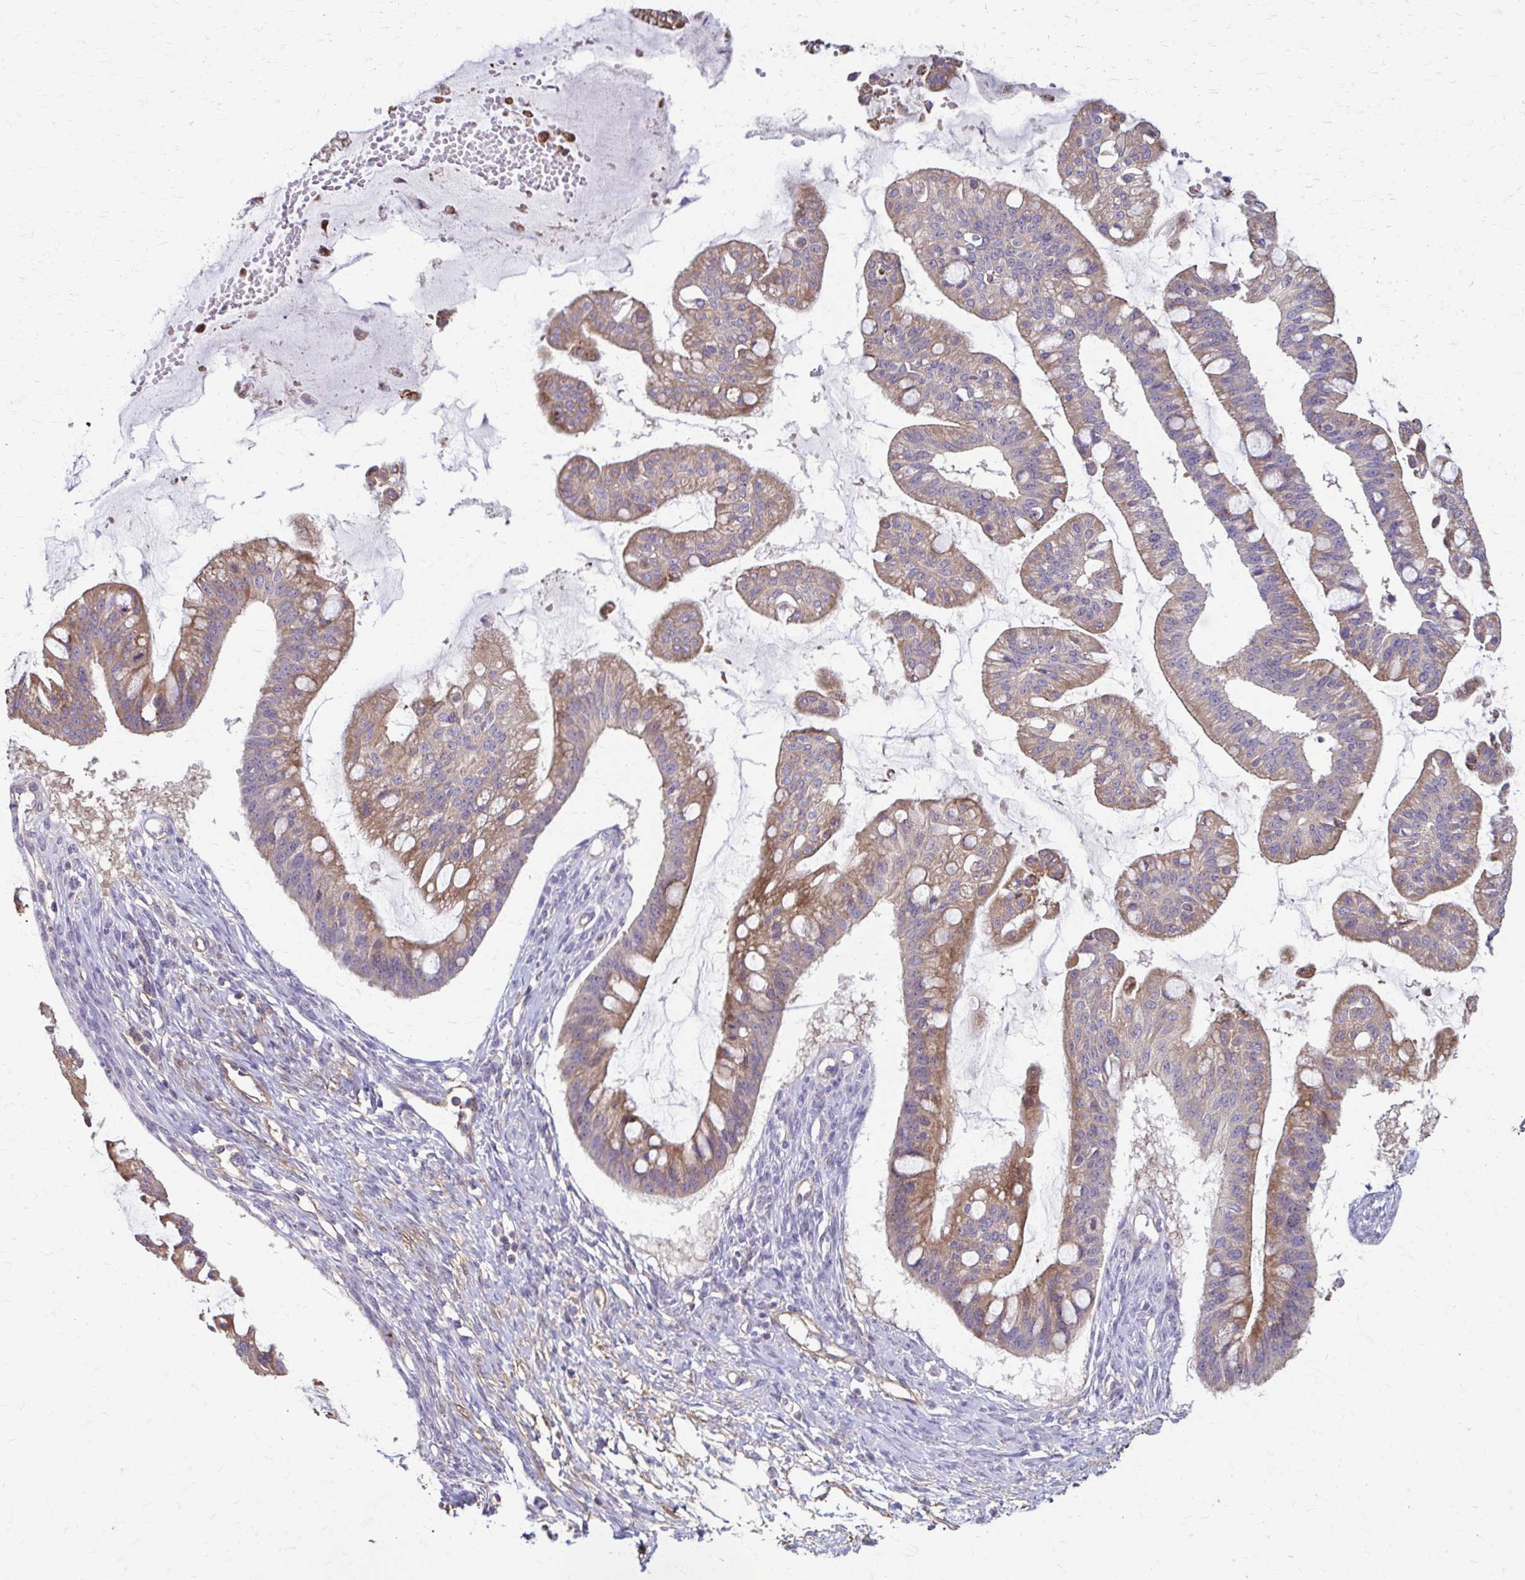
{"staining": {"intensity": "moderate", "quantity": ">75%", "location": "cytoplasmic/membranous"}, "tissue": "ovarian cancer", "cell_type": "Tumor cells", "image_type": "cancer", "snomed": [{"axis": "morphology", "description": "Cystadenocarcinoma, mucinous, NOS"}, {"axis": "topography", "description": "Ovary"}], "caption": "DAB (3,3'-diaminobenzidine) immunohistochemical staining of human ovarian cancer demonstrates moderate cytoplasmic/membranous protein positivity in approximately >75% of tumor cells.", "gene": "DSP", "patient": {"sex": "female", "age": 73}}